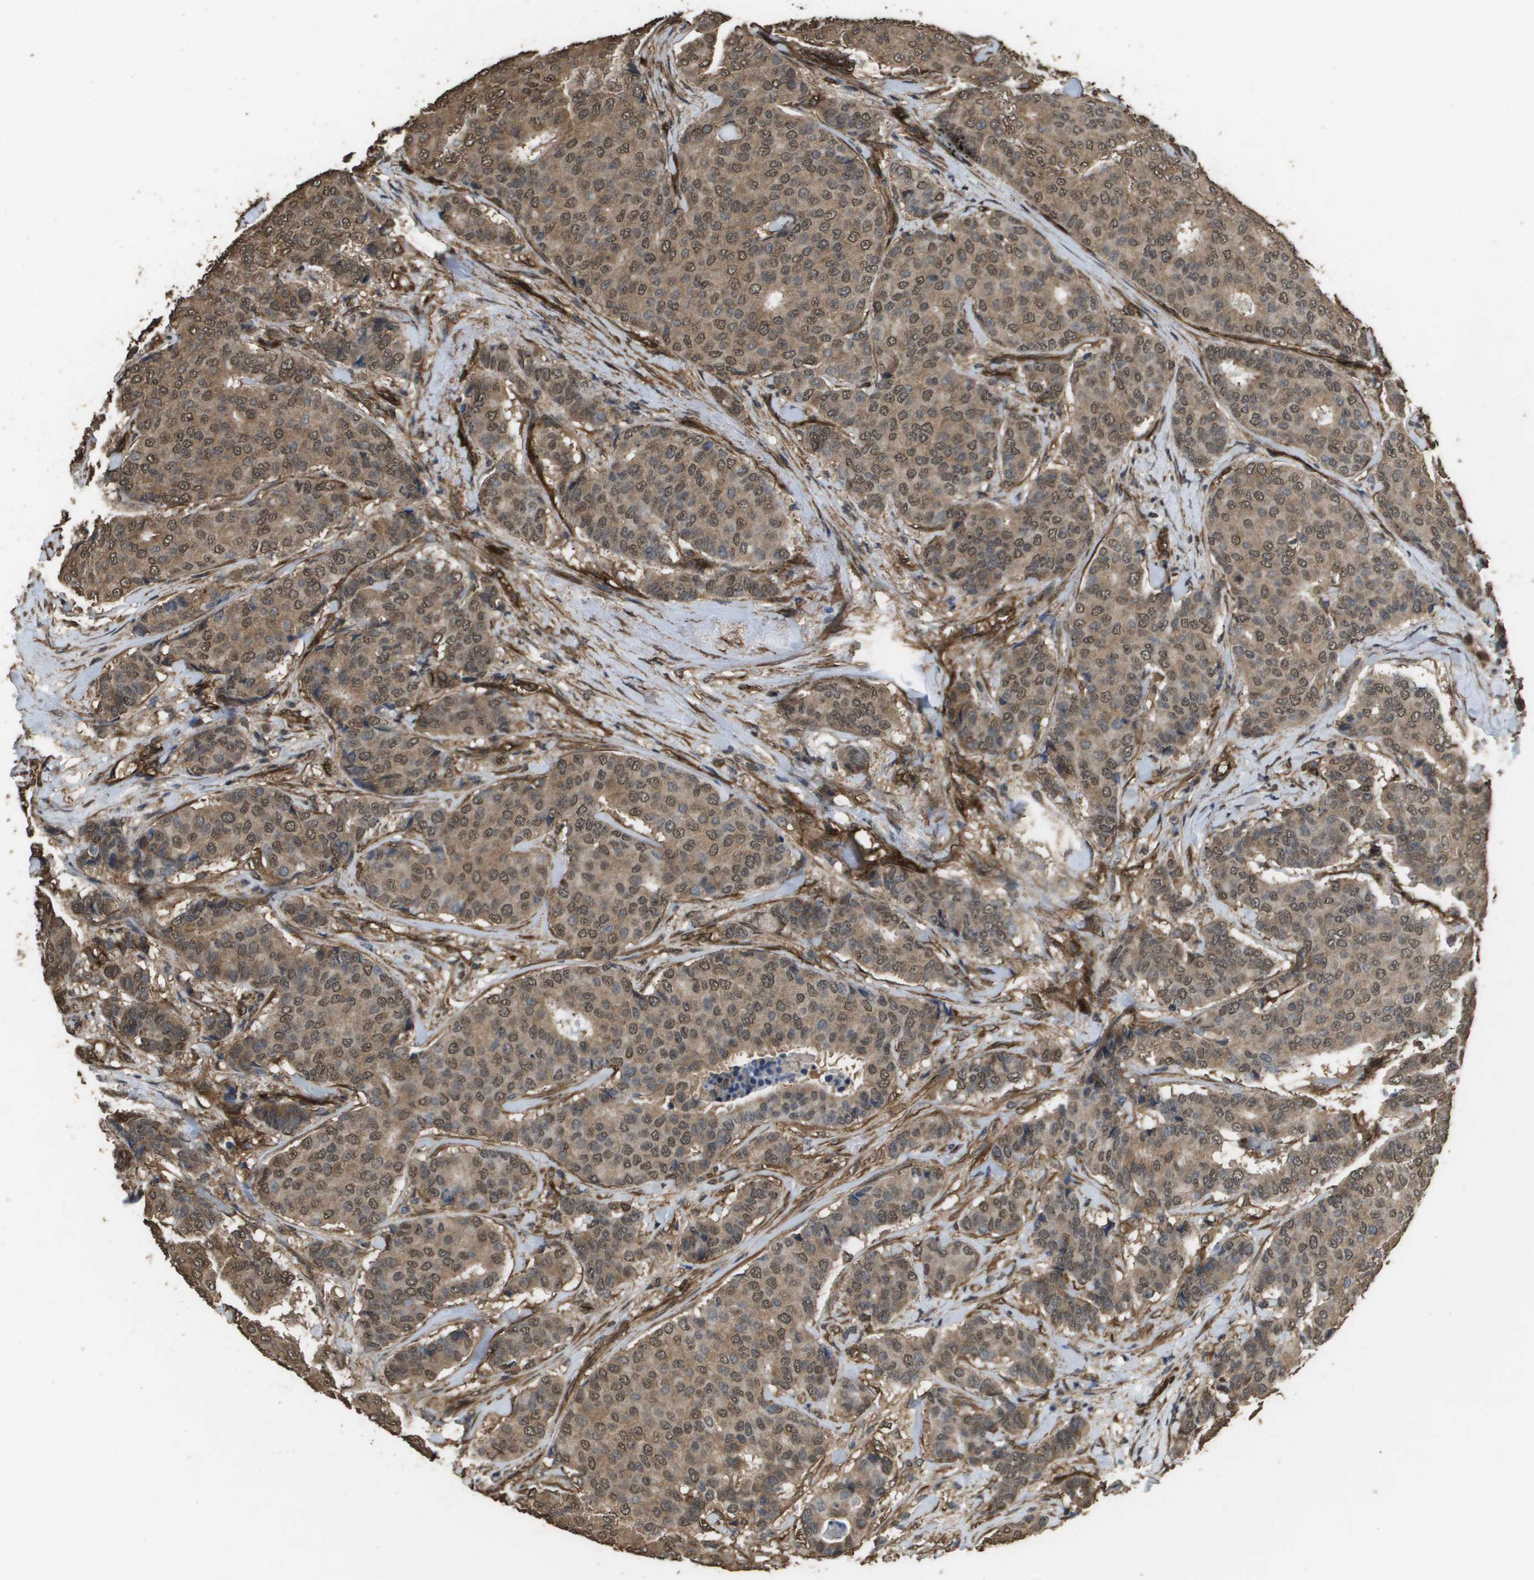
{"staining": {"intensity": "moderate", "quantity": ">75%", "location": "cytoplasmic/membranous,nuclear"}, "tissue": "breast cancer", "cell_type": "Tumor cells", "image_type": "cancer", "snomed": [{"axis": "morphology", "description": "Duct carcinoma"}, {"axis": "topography", "description": "Breast"}], "caption": "Immunohistochemistry (IHC) micrograph of human breast cancer stained for a protein (brown), which demonstrates medium levels of moderate cytoplasmic/membranous and nuclear staining in approximately >75% of tumor cells.", "gene": "AAMP", "patient": {"sex": "female", "age": 75}}